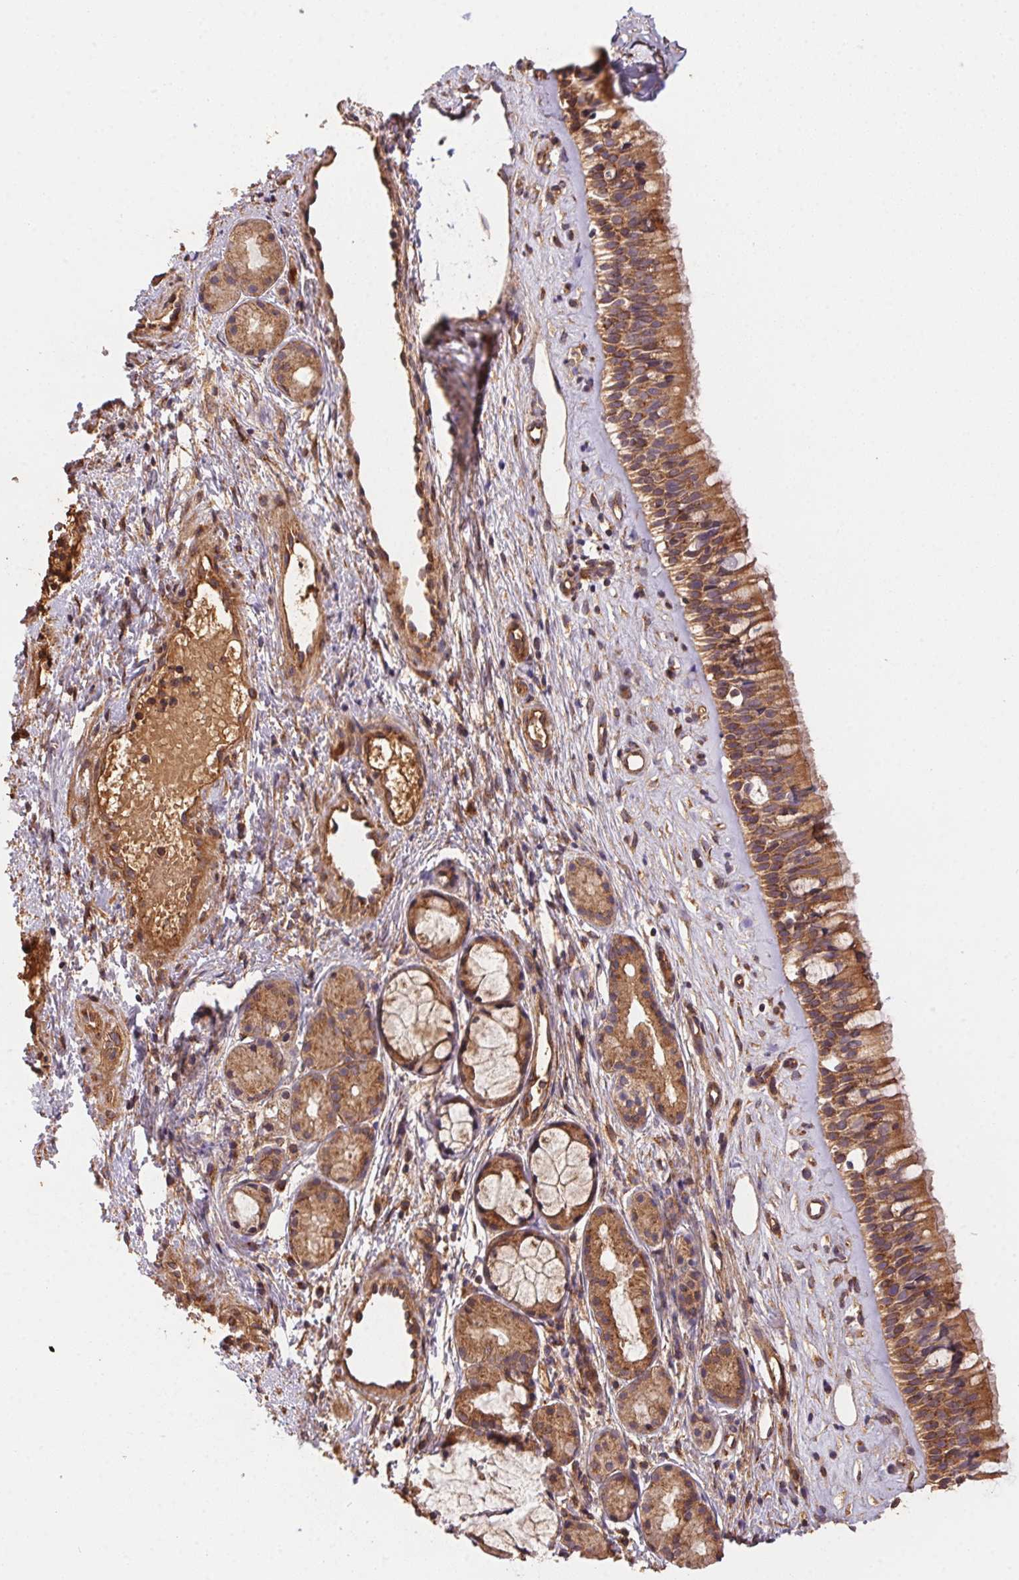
{"staining": {"intensity": "moderate", "quantity": ">75%", "location": "cytoplasmic/membranous"}, "tissue": "nasopharynx", "cell_type": "Respiratory epithelial cells", "image_type": "normal", "snomed": [{"axis": "morphology", "description": "Normal tissue, NOS"}, {"axis": "topography", "description": "Nasopharynx"}], "caption": "Brown immunohistochemical staining in unremarkable nasopharynx reveals moderate cytoplasmic/membranous expression in about >75% of respiratory epithelial cells. (DAB (3,3'-diaminobenzidine) IHC, brown staining for protein, blue staining for nuclei).", "gene": "USE1", "patient": {"sex": "female", "age": 52}}